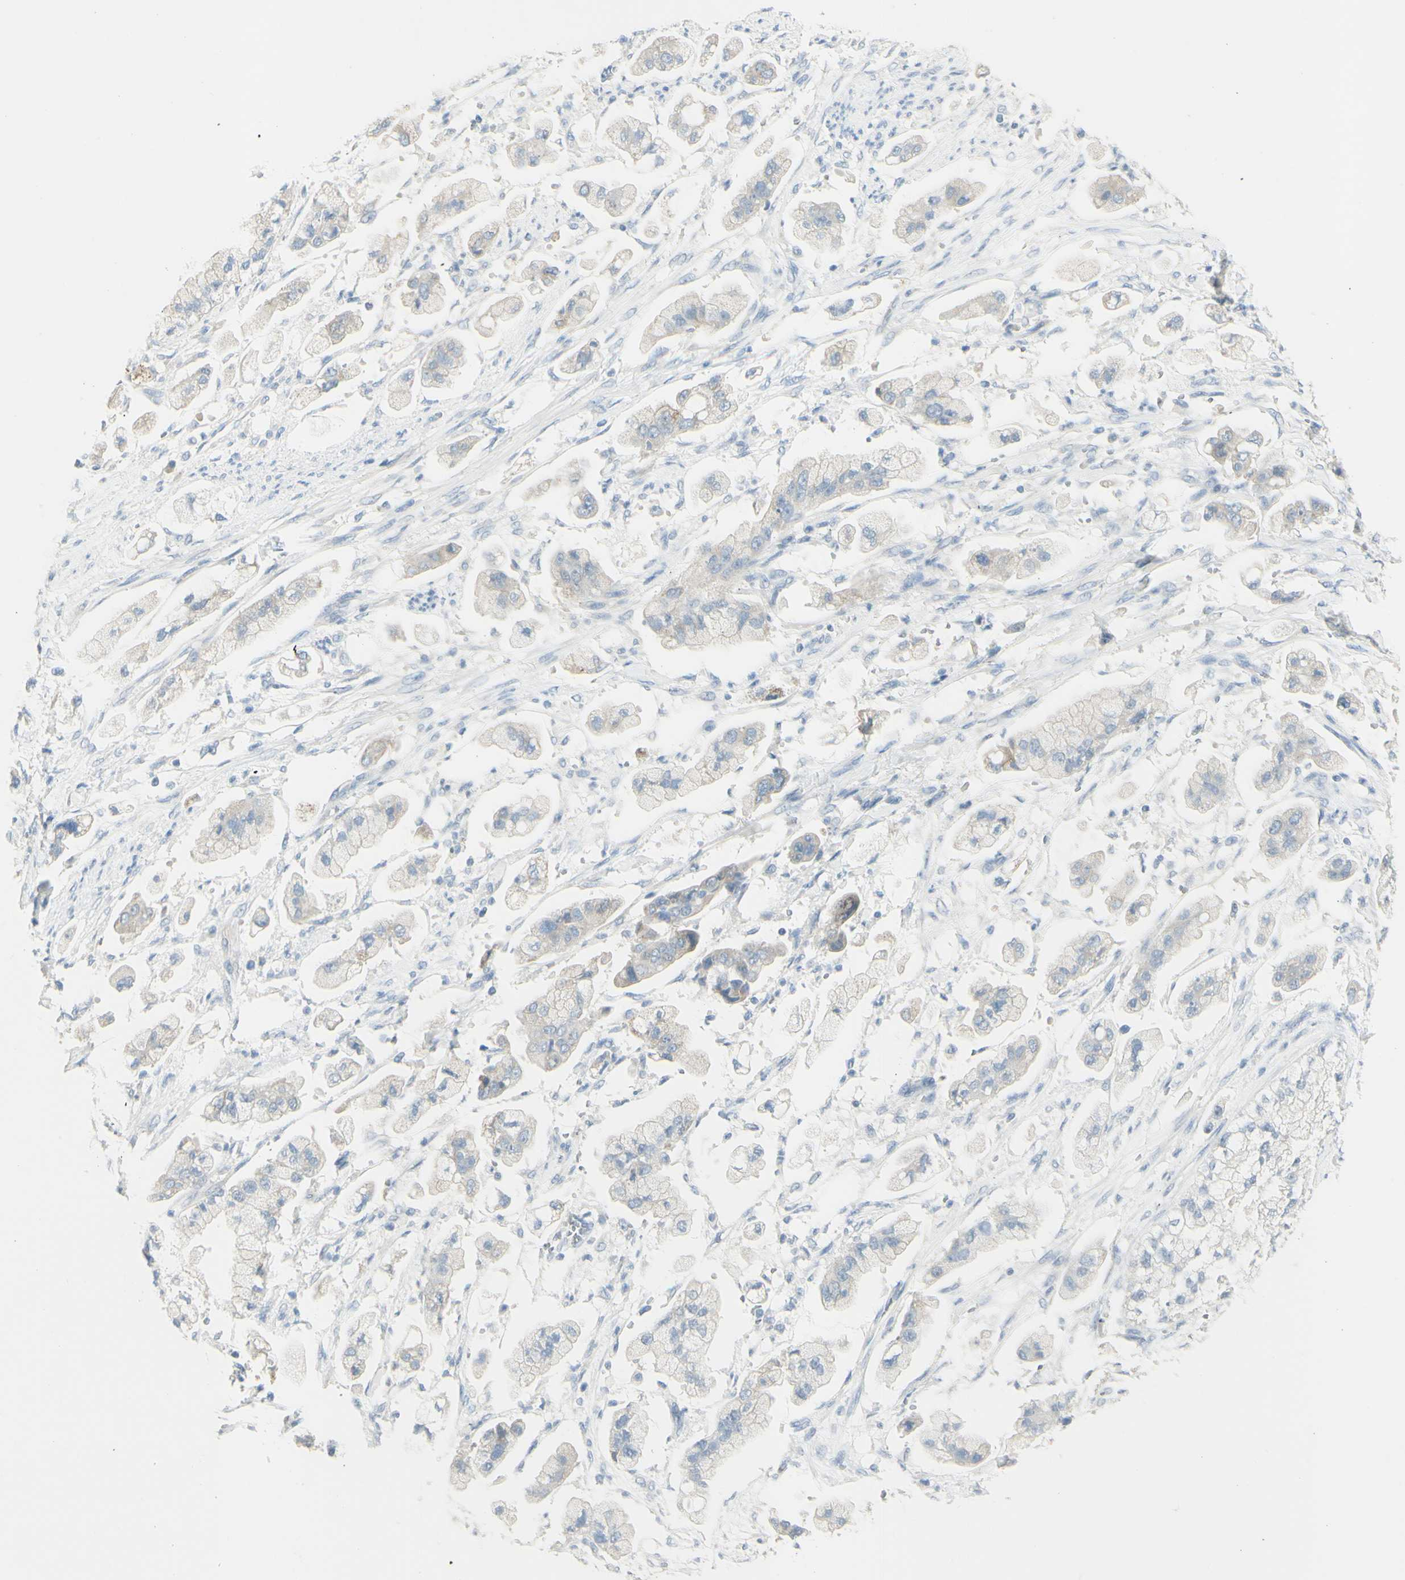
{"staining": {"intensity": "negative", "quantity": "none", "location": "none"}, "tissue": "stomach cancer", "cell_type": "Tumor cells", "image_type": "cancer", "snomed": [{"axis": "morphology", "description": "Adenocarcinoma, NOS"}, {"axis": "topography", "description": "Stomach"}], "caption": "Tumor cells are negative for brown protein staining in stomach cancer.", "gene": "ART3", "patient": {"sex": "male", "age": 62}}